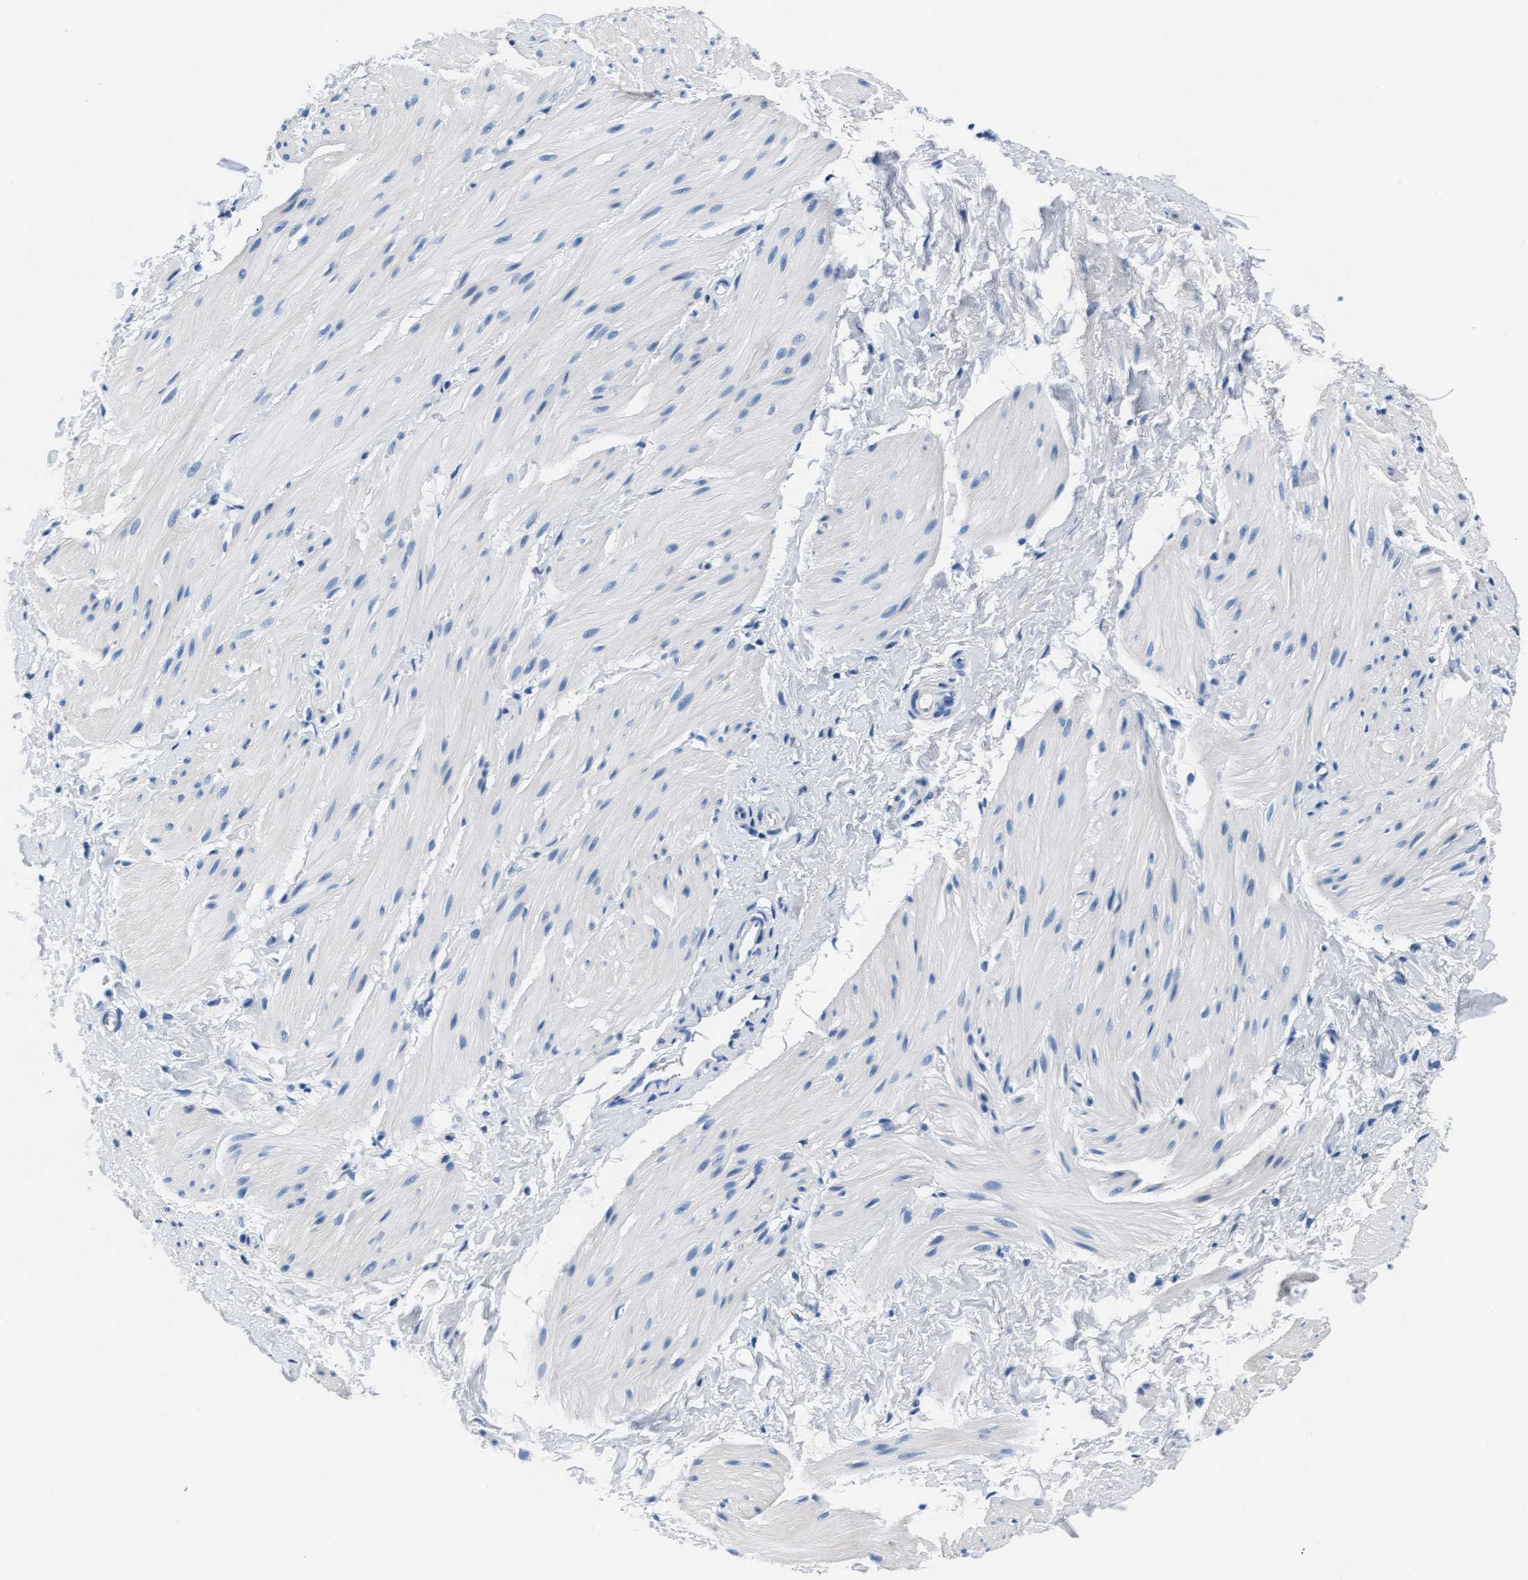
{"staining": {"intensity": "negative", "quantity": "none", "location": "none"}, "tissue": "smooth muscle", "cell_type": "Smooth muscle cells", "image_type": "normal", "snomed": [{"axis": "morphology", "description": "Normal tissue, NOS"}, {"axis": "topography", "description": "Smooth muscle"}], "caption": "Photomicrograph shows no significant protein positivity in smooth muscle cells of benign smooth muscle. Nuclei are stained in blue.", "gene": "MMP8", "patient": {"sex": "male", "age": 16}}